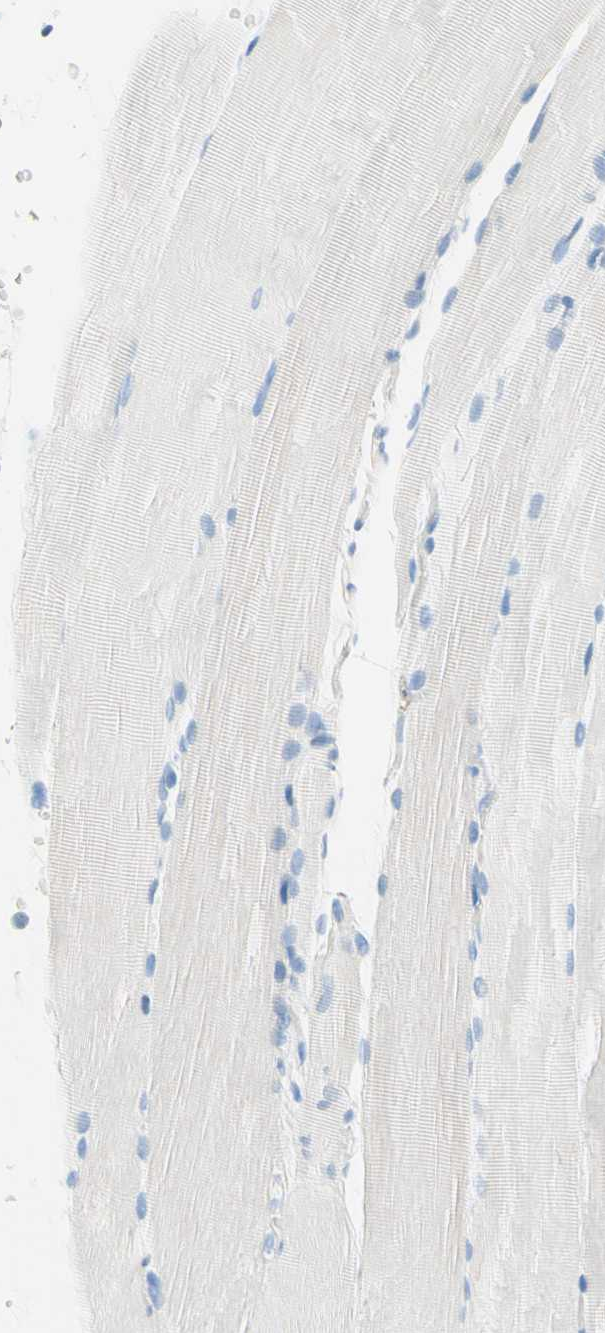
{"staining": {"intensity": "negative", "quantity": "none", "location": "none"}, "tissue": "skeletal muscle", "cell_type": "Myocytes", "image_type": "normal", "snomed": [{"axis": "morphology", "description": "Normal tissue, NOS"}, {"axis": "topography", "description": "Skeletal muscle"}, {"axis": "topography", "description": "Parathyroid gland"}], "caption": "The photomicrograph demonstrates no staining of myocytes in unremarkable skeletal muscle. Nuclei are stained in blue.", "gene": "IL6ST", "patient": {"sex": "female", "age": 37}}